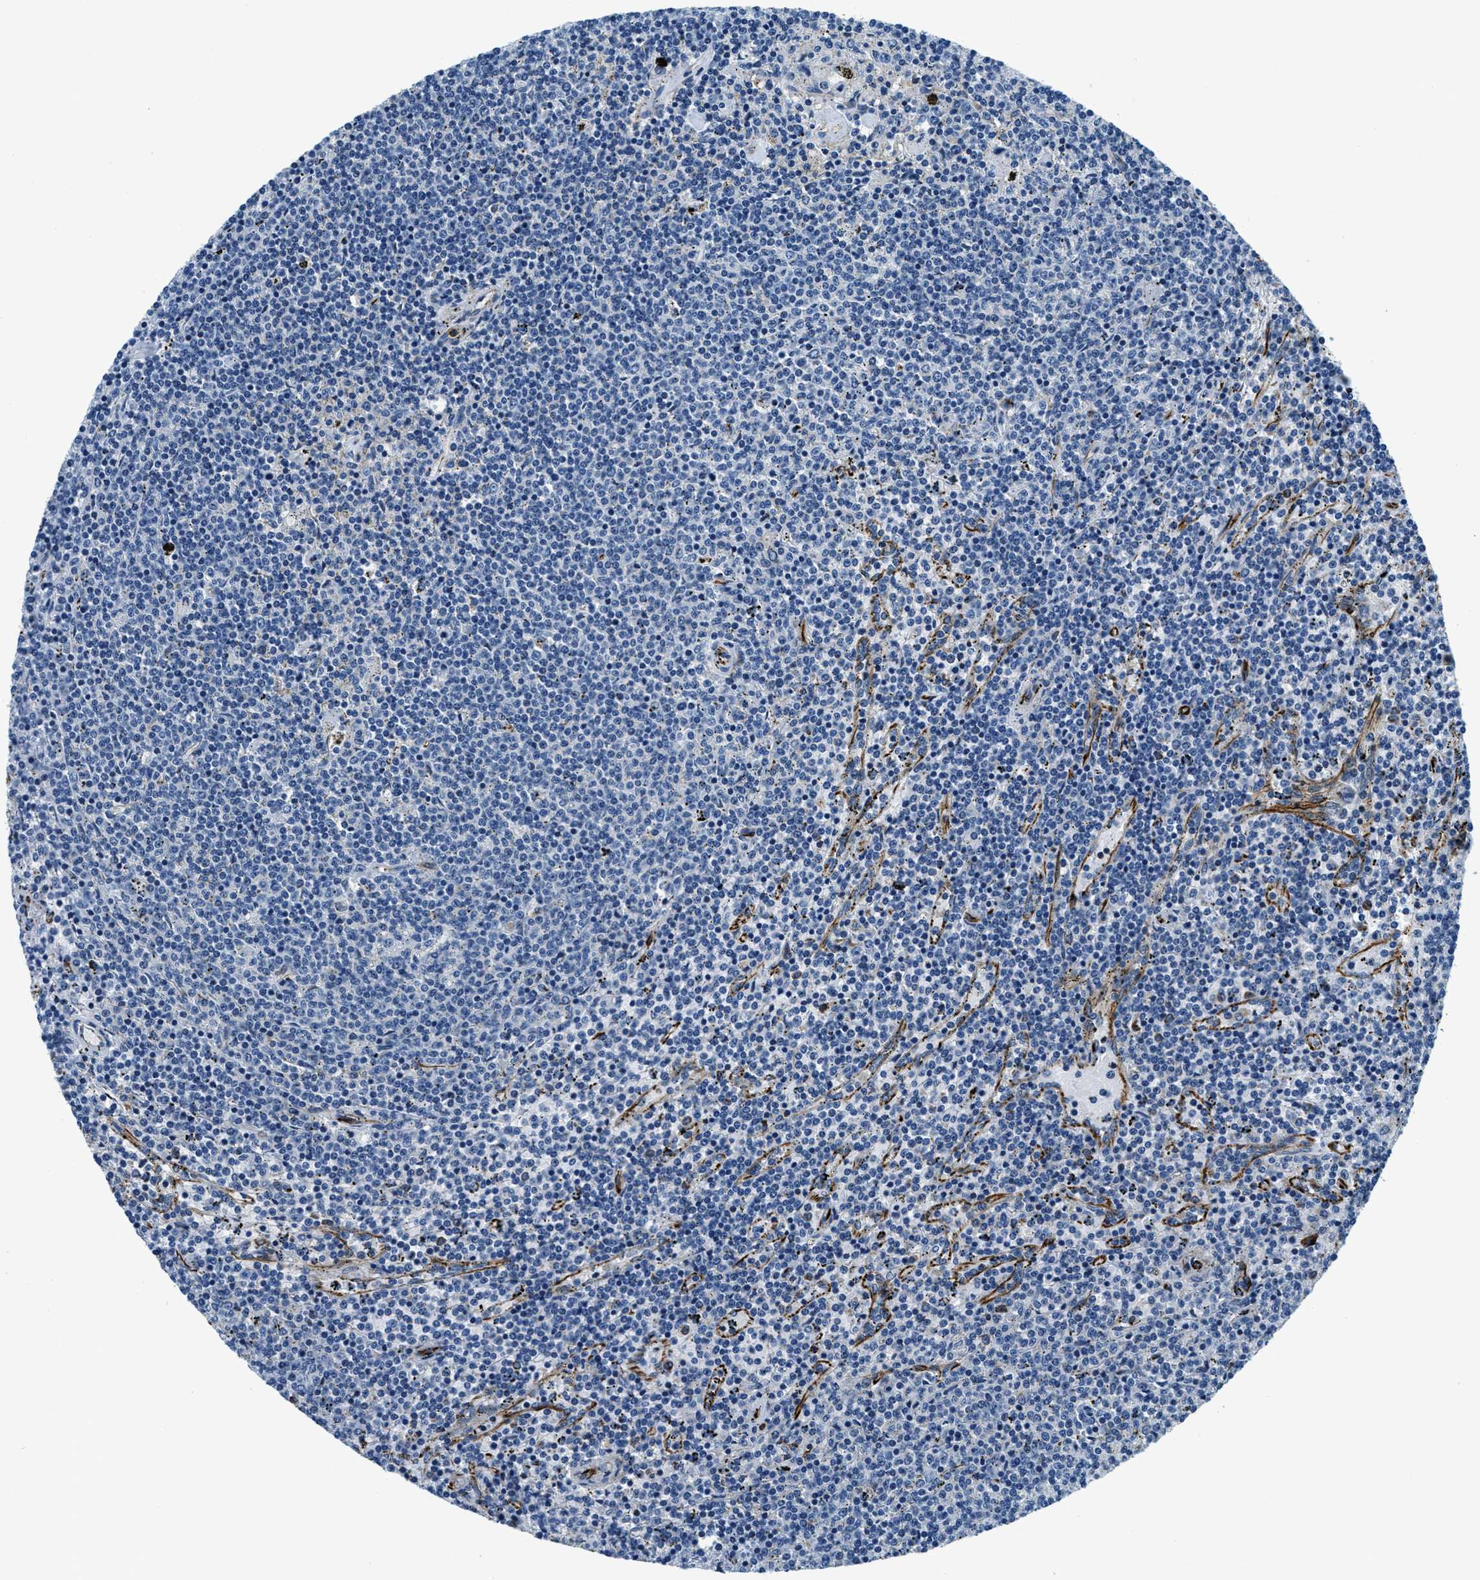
{"staining": {"intensity": "negative", "quantity": "none", "location": "none"}, "tissue": "lymphoma", "cell_type": "Tumor cells", "image_type": "cancer", "snomed": [{"axis": "morphology", "description": "Malignant lymphoma, non-Hodgkin's type, Low grade"}, {"axis": "topography", "description": "Spleen"}], "caption": "The immunohistochemistry (IHC) photomicrograph has no significant staining in tumor cells of lymphoma tissue.", "gene": "GNS", "patient": {"sex": "female", "age": 50}}